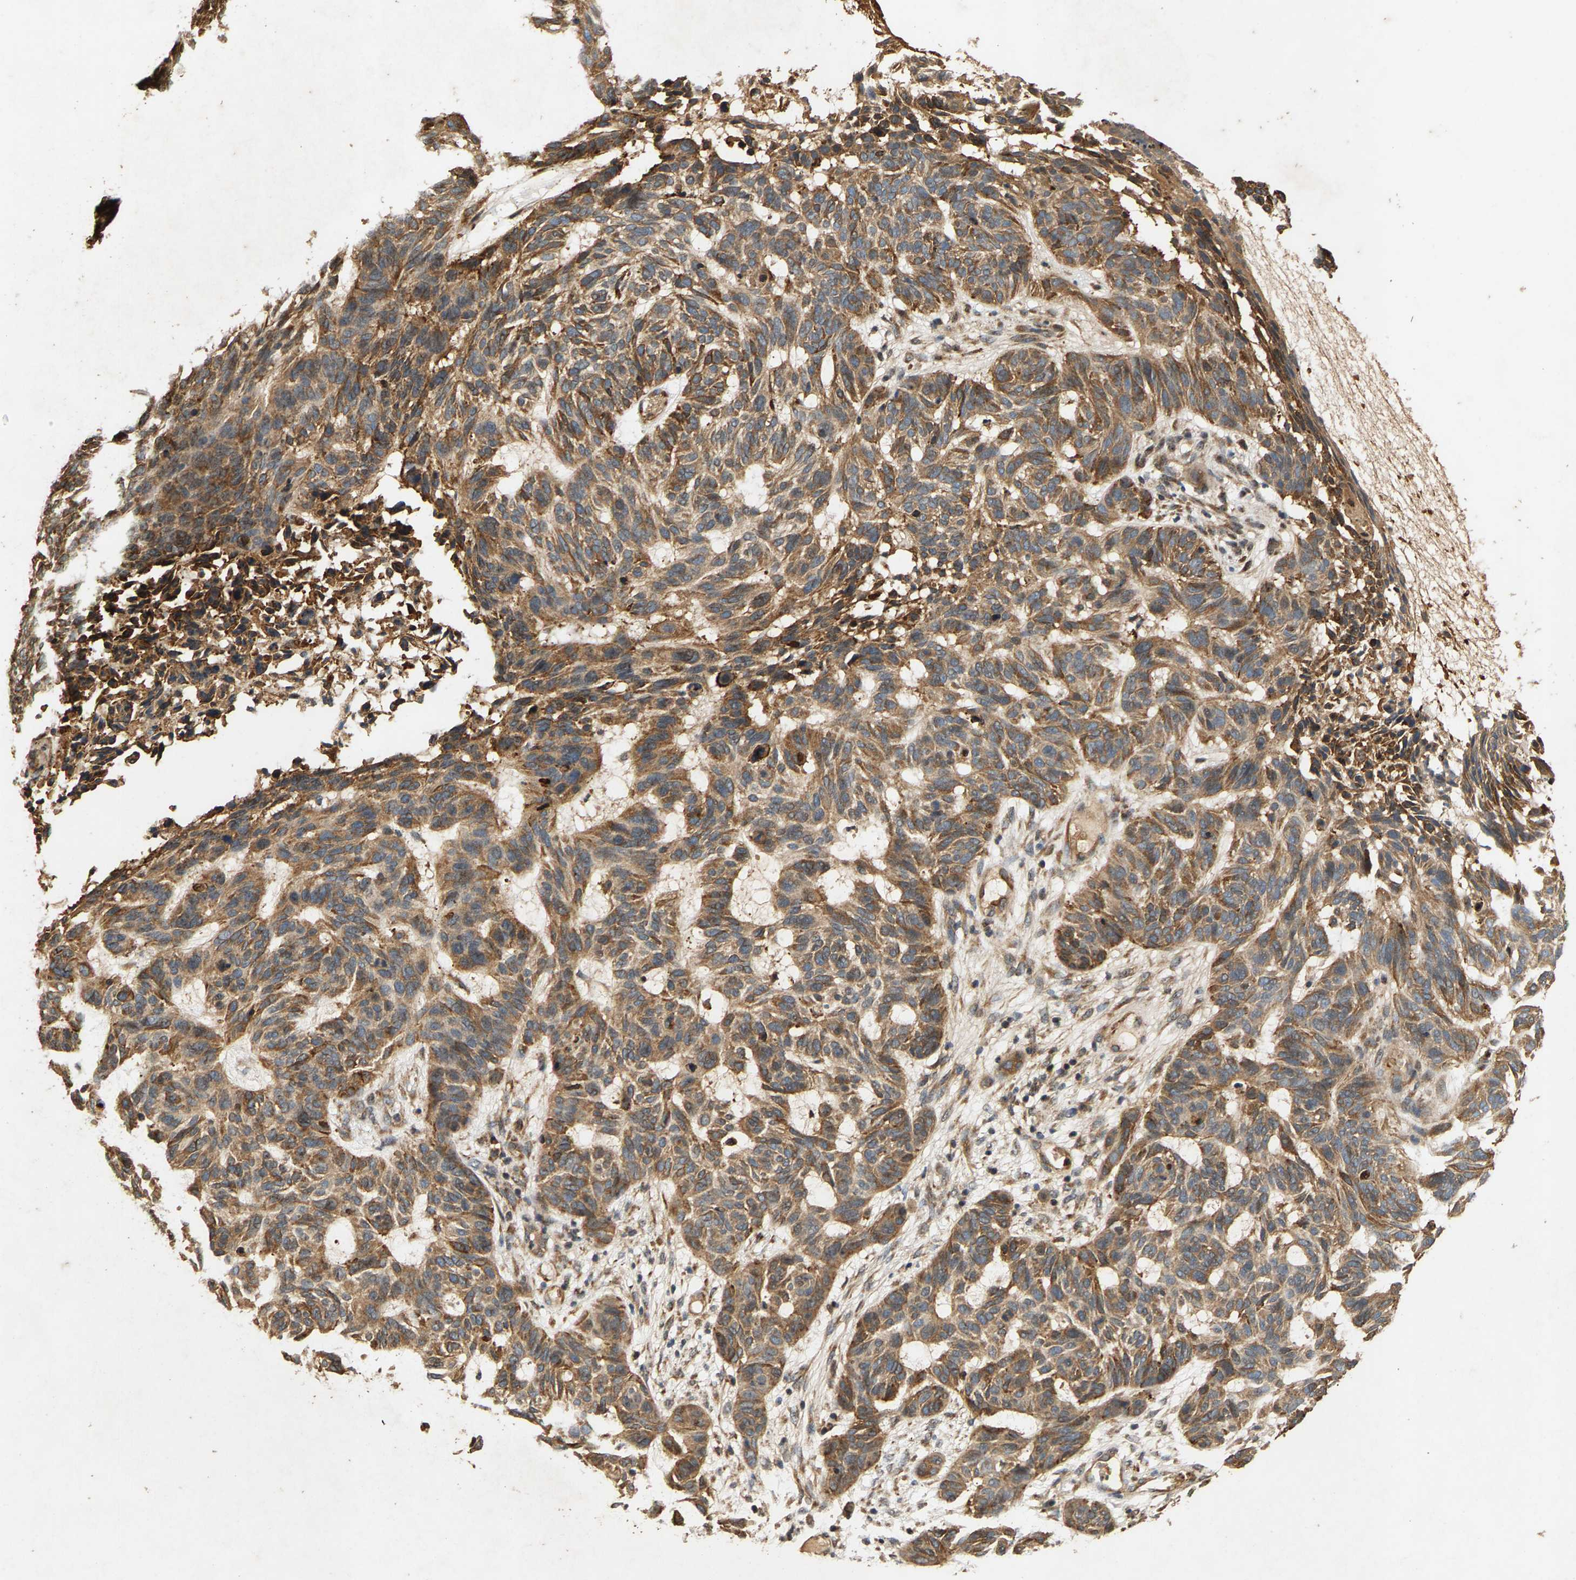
{"staining": {"intensity": "moderate", "quantity": ">75%", "location": "cytoplasmic/membranous"}, "tissue": "skin cancer", "cell_type": "Tumor cells", "image_type": "cancer", "snomed": [{"axis": "morphology", "description": "Basal cell carcinoma"}, {"axis": "topography", "description": "Skin"}], "caption": "Immunohistochemistry (IHC) photomicrograph of neoplastic tissue: human skin cancer (basal cell carcinoma) stained using immunohistochemistry (IHC) displays medium levels of moderate protein expression localized specifically in the cytoplasmic/membranous of tumor cells, appearing as a cytoplasmic/membranous brown color.", "gene": "CIDEC", "patient": {"sex": "male", "age": 85}}